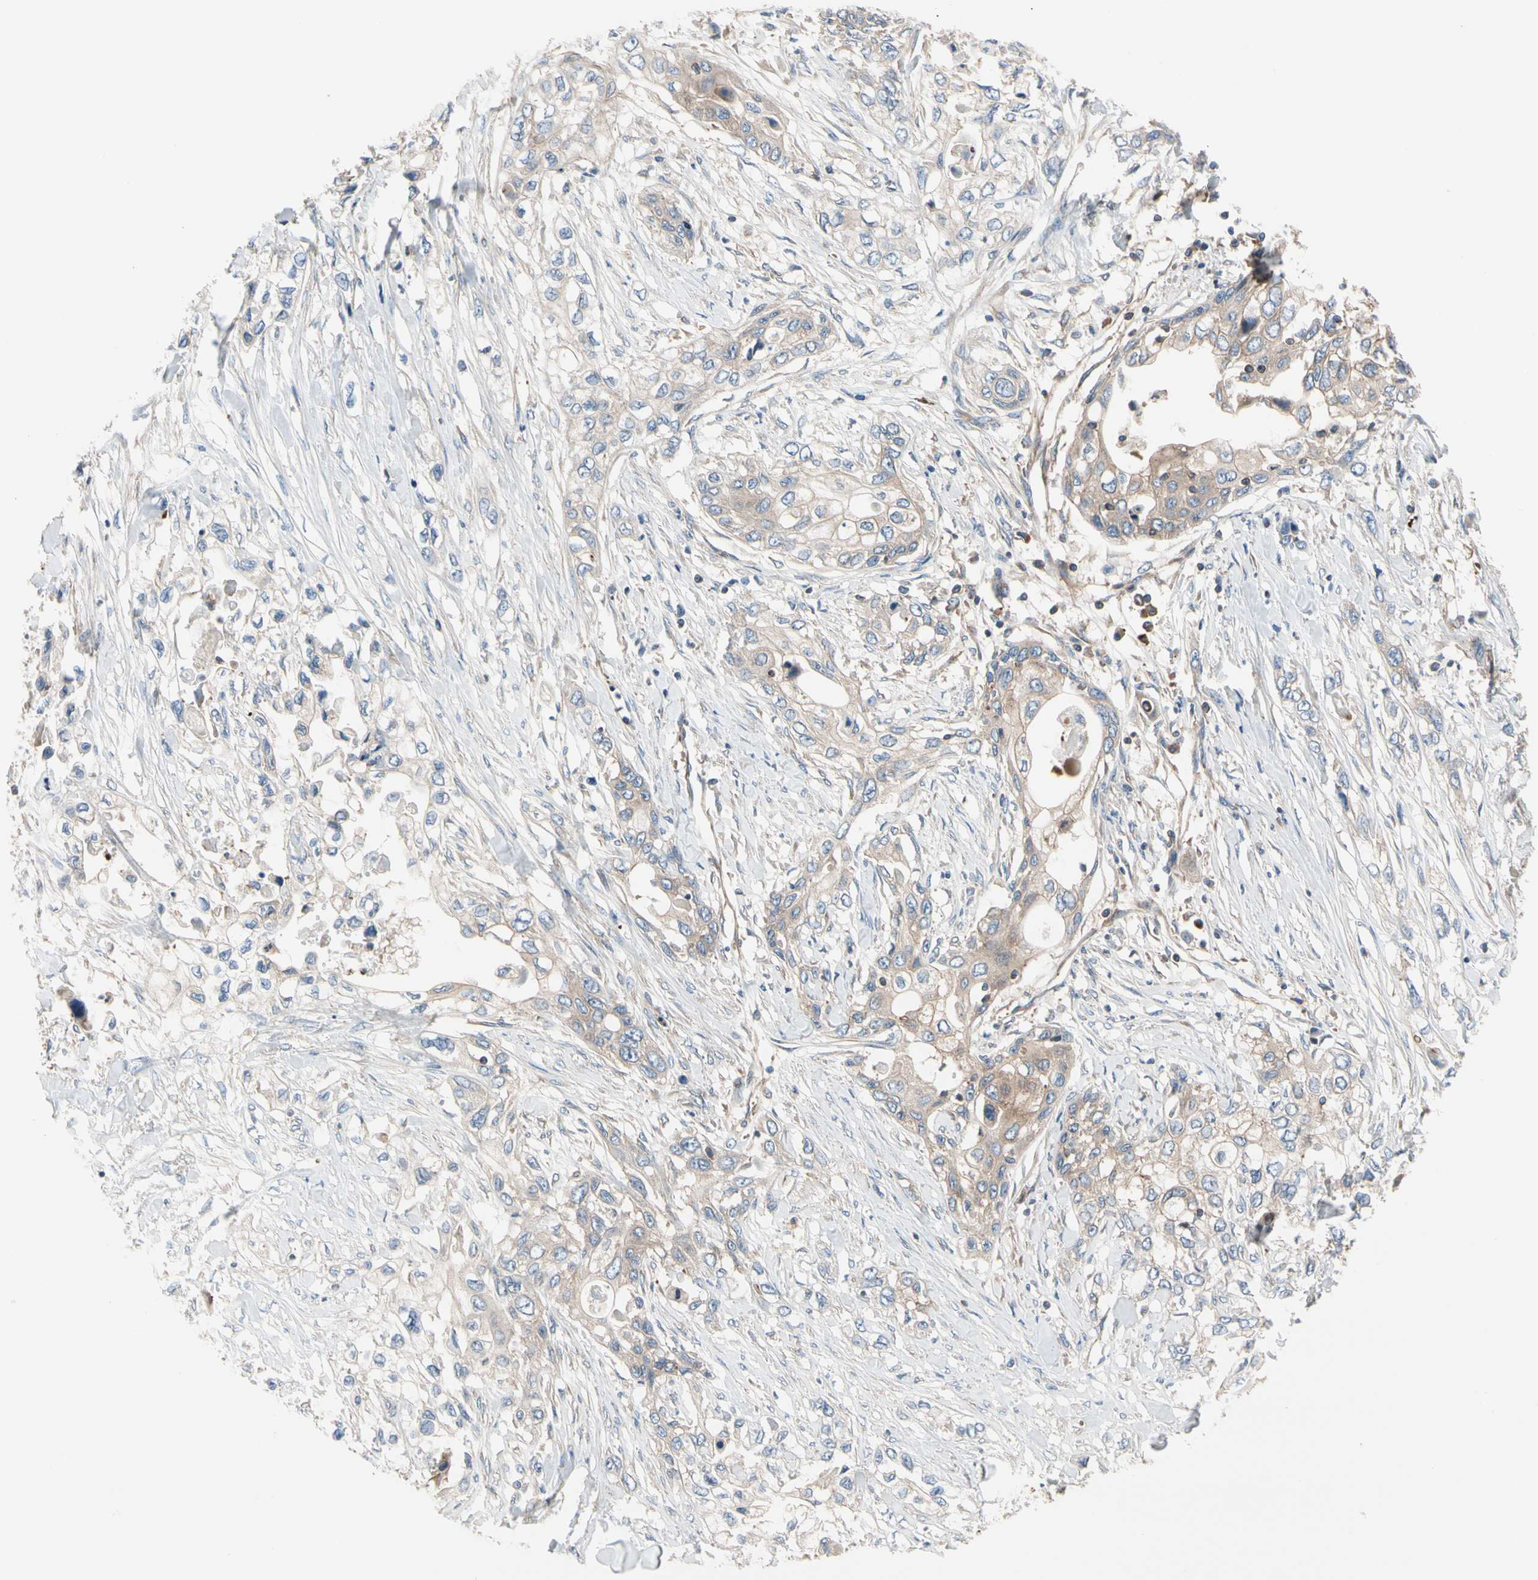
{"staining": {"intensity": "weak", "quantity": "<25%", "location": "cytoplasmic/membranous"}, "tissue": "pancreatic cancer", "cell_type": "Tumor cells", "image_type": "cancer", "snomed": [{"axis": "morphology", "description": "Adenocarcinoma, NOS"}, {"axis": "topography", "description": "Pancreas"}], "caption": "Protein analysis of pancreatic cancer (adenocarcinoma) demonstrates no significant staining in tumor cells. (DAB immunohistochemistry (IHC), high magnification).", "gene": "ROCK1", "patient": {"sex": "female", "age": 70}}